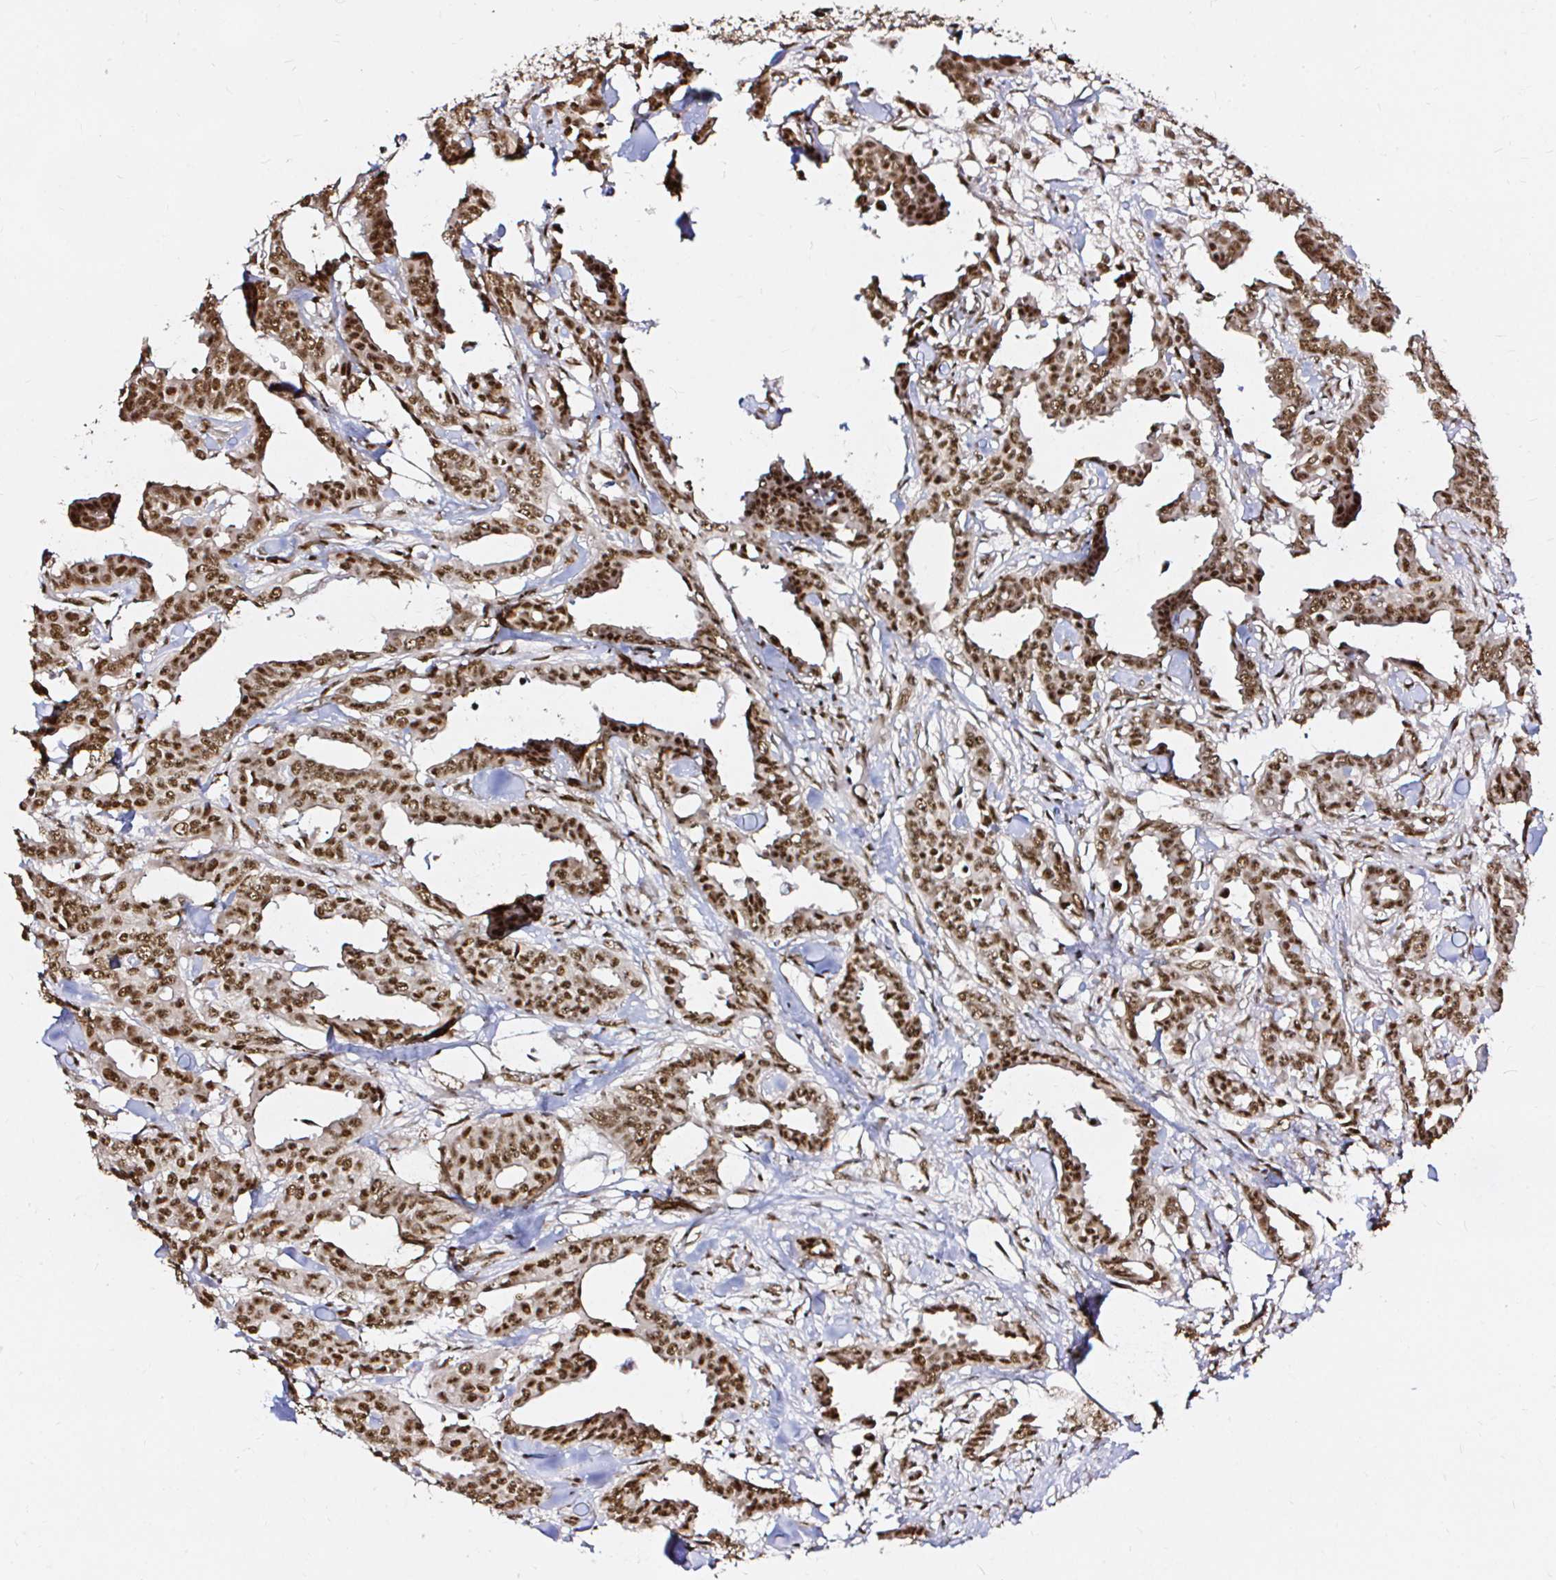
{"staining": {"intensity": "moderate", "quantity": ">75%", "location": "nuclear"}, "tissue": "breast cancer", "cell_type": "Tumor cells", "image_type": "cancer", "snomed": [{"axis": "morphology", "description": "Duct carcinoma"}, {"axis": "topography", "description": "Breast"}], "caption": "Invasive ductal carcinoma (breast) tissue displays moderate nuclear expression in about >75% of tumor cells", "gene": "SNRPC", "patient": {"sex": "female", "age": 45}}